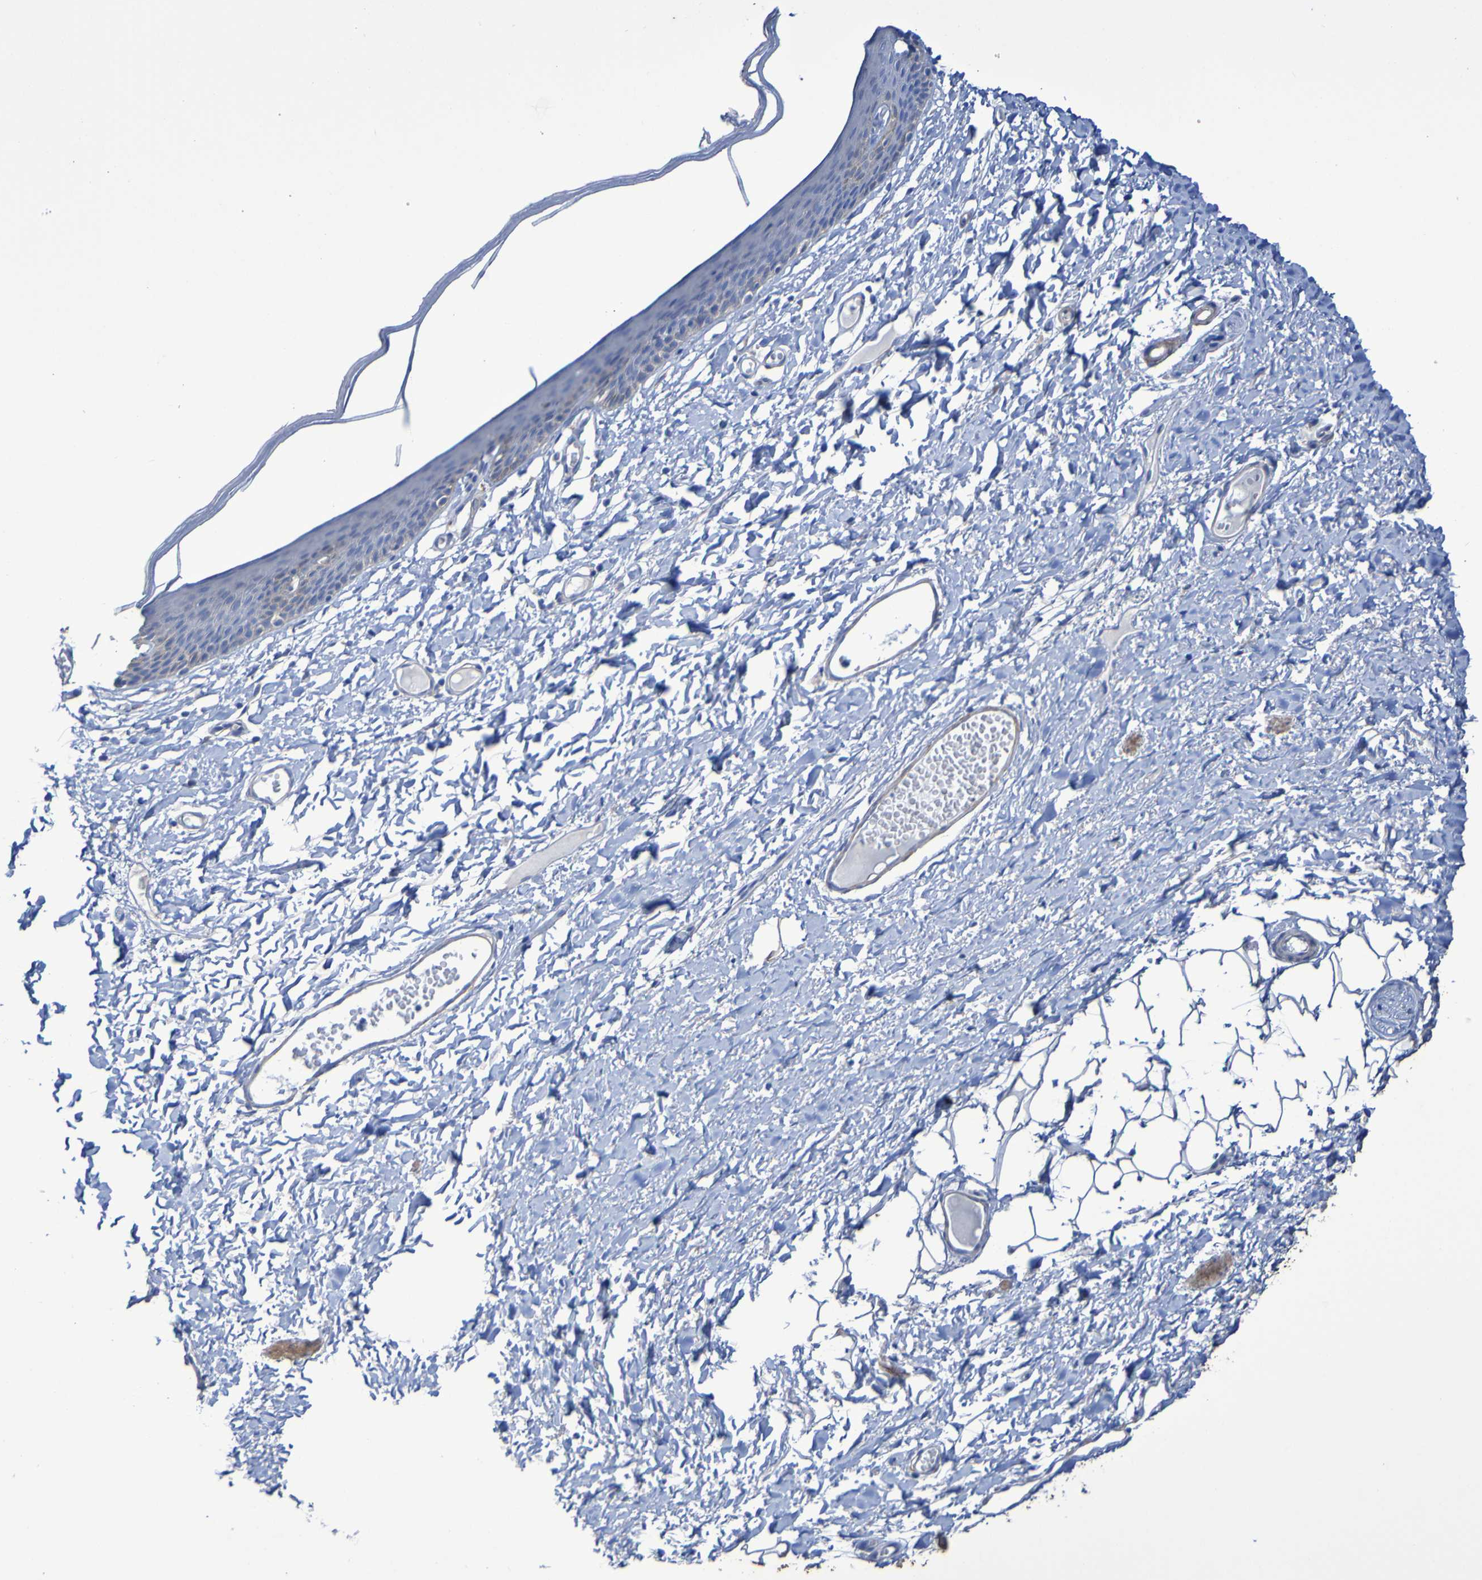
{"staining": {"intensity": "negative", "quantity": "none", "location": "none"}, "tissue": "skin", "cell_type": "Epidermal cells", "image_type": "normal", "snomed": [{"axis": "morphology", "description": "Normal tissue, NOS"}, {"axis": "topography", "description": "Vulva"}], "caption": "An immunohistochemistry histopathology image of normal skin is shown. There is no staining in epidermal cells of skin.", "gene": "SRPRB", "patient": {"sex": "female", "age": 54}}